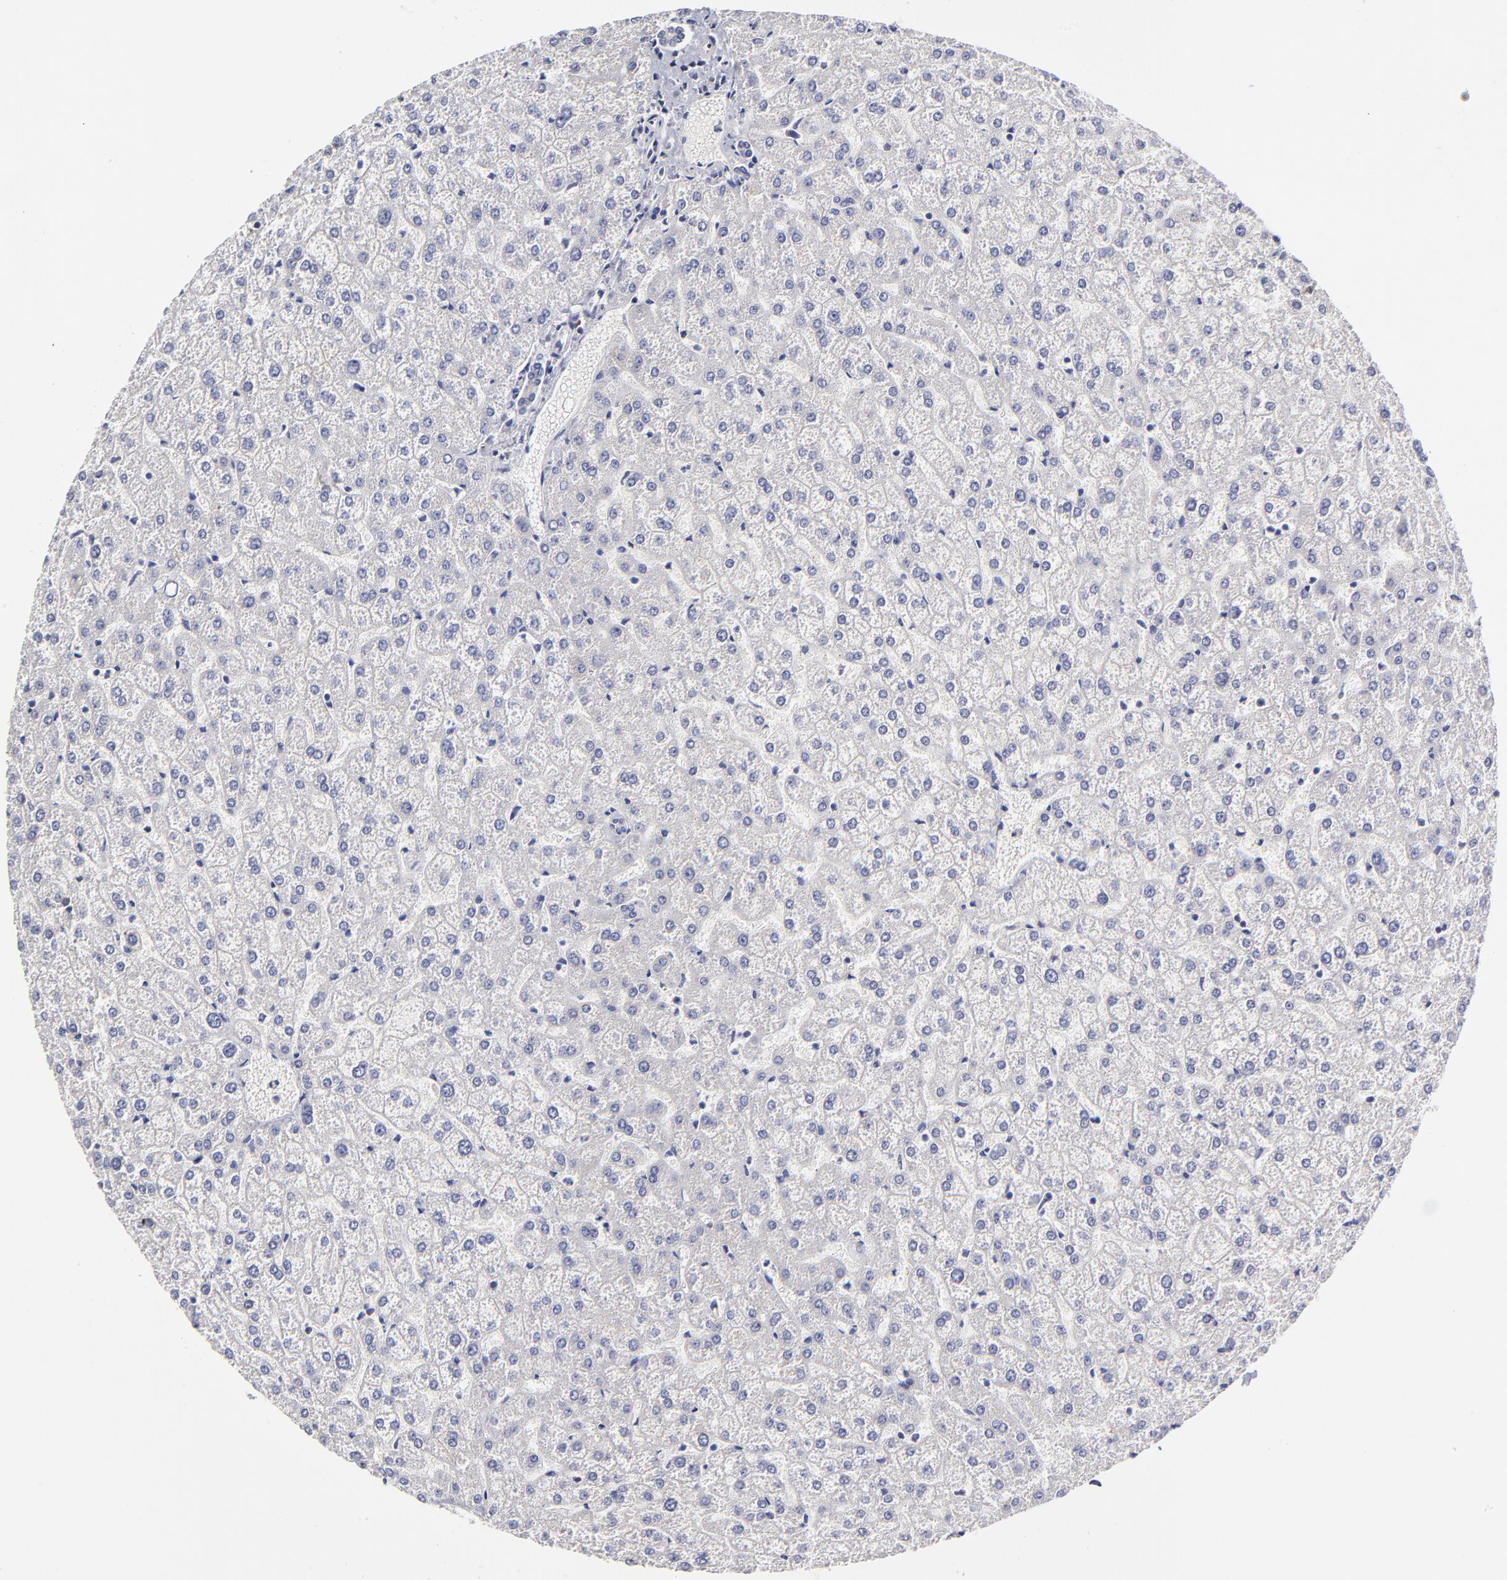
{"staining": {"intensity": "negative", "quantity": "none", "location": "none"}, "tissue": "liver", "cell_type": "Cholangiocytes", "image_type": "normal", "snomed": [{"axis": "morphology", "description": "Normal tissue, NOS"}, {"axis": "topography", "description": "Liver"}], "caption": "DAB immunohistochemical staining of benign liver exhibits no significant positivity in cholangiocytes. Brightfield microscopy of IHC stained with DAB (3,3'-diaminobenzidine) (brown) and hematoxylin (blue), captured at high magnification.", "gene": "BTG2", "patient": {"sex": "female", "age": 32}}